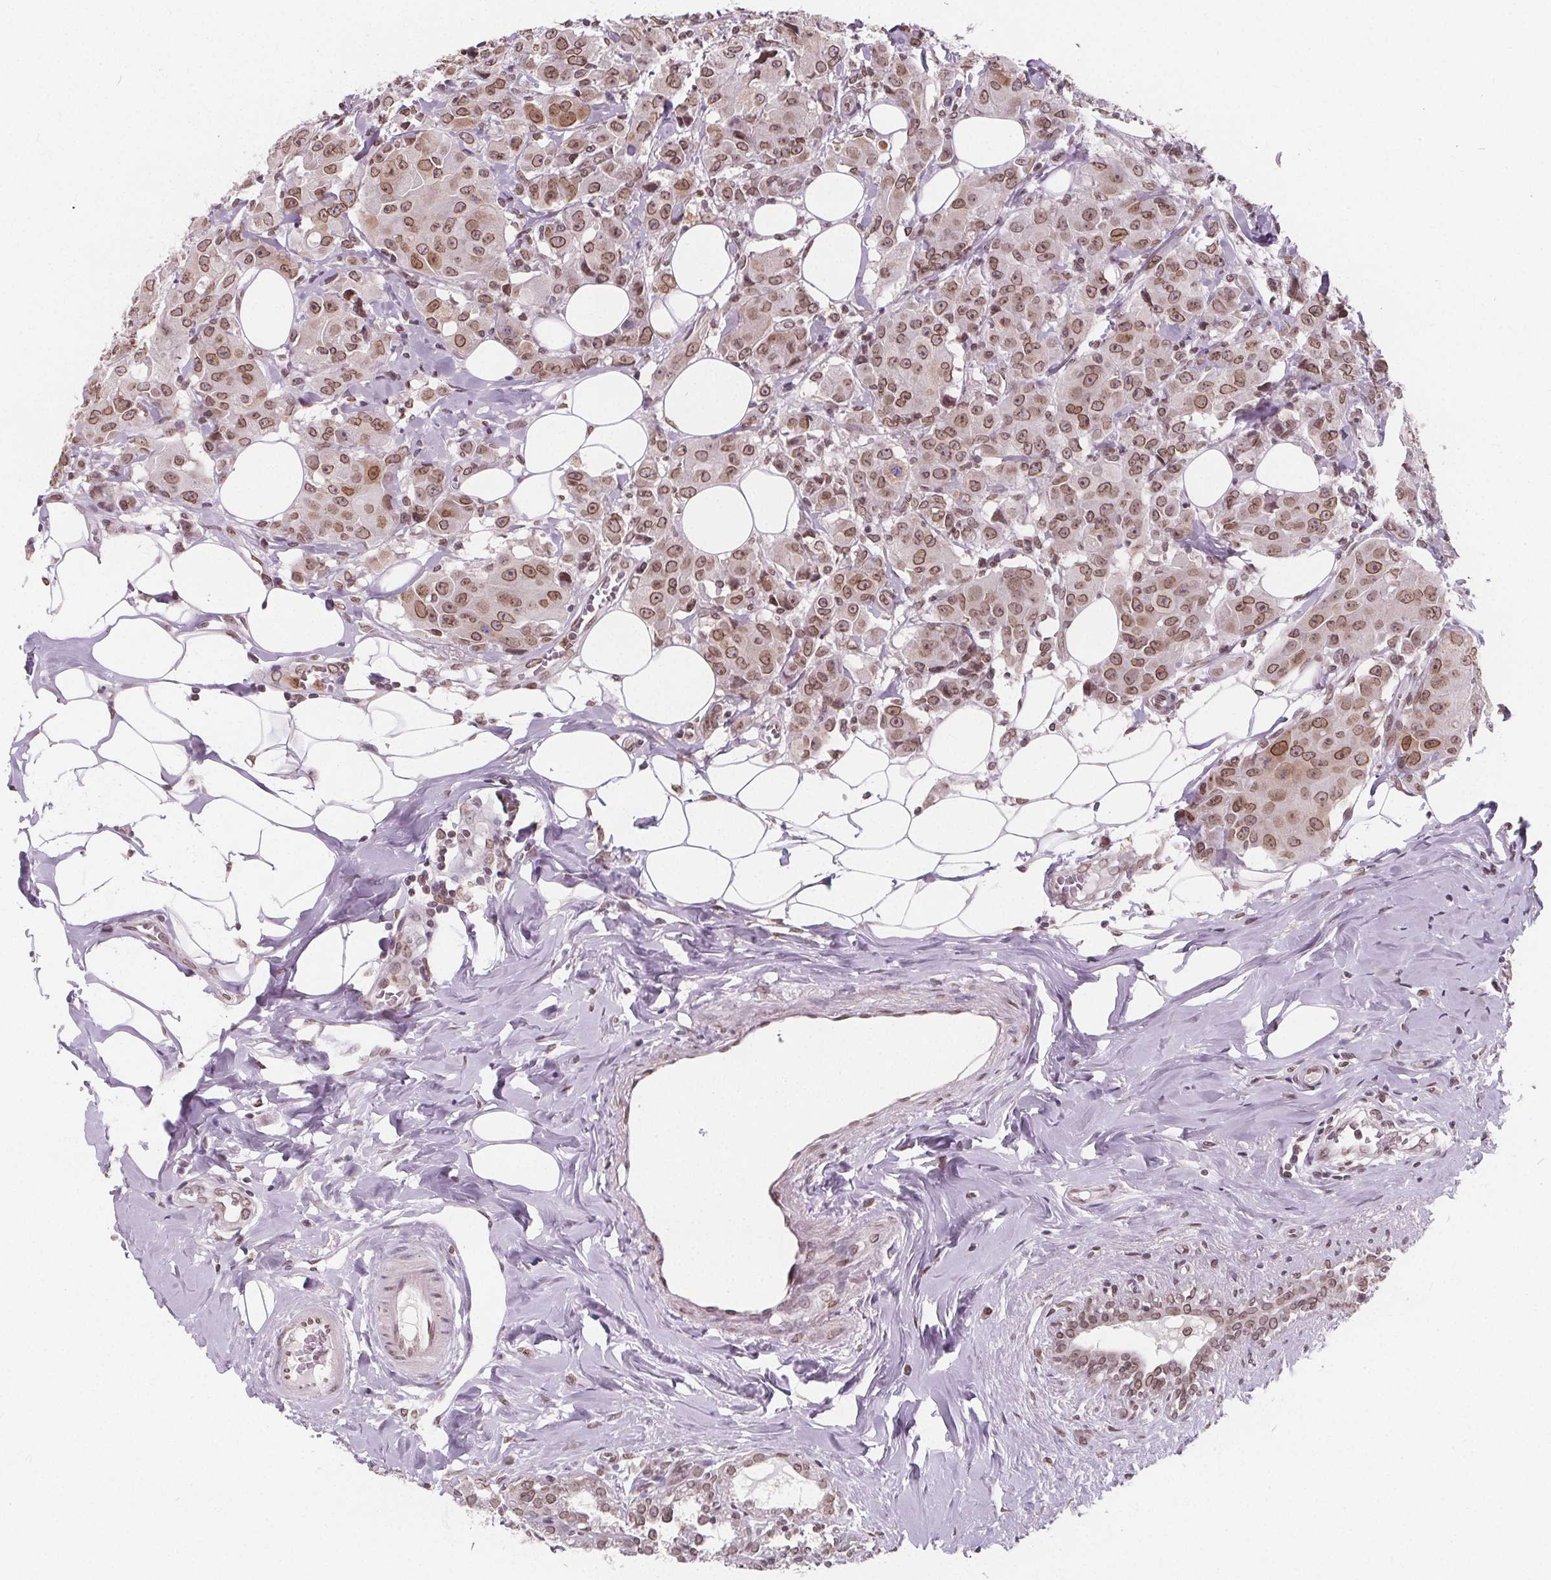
{"staining": {"intensity": "moderate", "quantity": "25%-75%", "location": "cytoplasmic/membranous,nuclear"}, "tissue": "breast cancer", "cell_type": "Tumor cells", "image_type": "cancer", "snomed": [{"axis": "morphology", "description": "Normal tissue, NOS"}, {"axis": "morphology", "description": "Duct carcinoma"}, {"axis": "topography", "description": "Breast"}], "caption": "DAB (3,3'-diaminobenzidine) immunohistochemical staining of human breast intraductal carcinoma demonstrates moderate cytoplasmic/membranous and nuclear protein staining in approximately 25%-75% of tumor cells.", "gene": "TTC39C", "patient": {"sex": "female", "age": 43}}